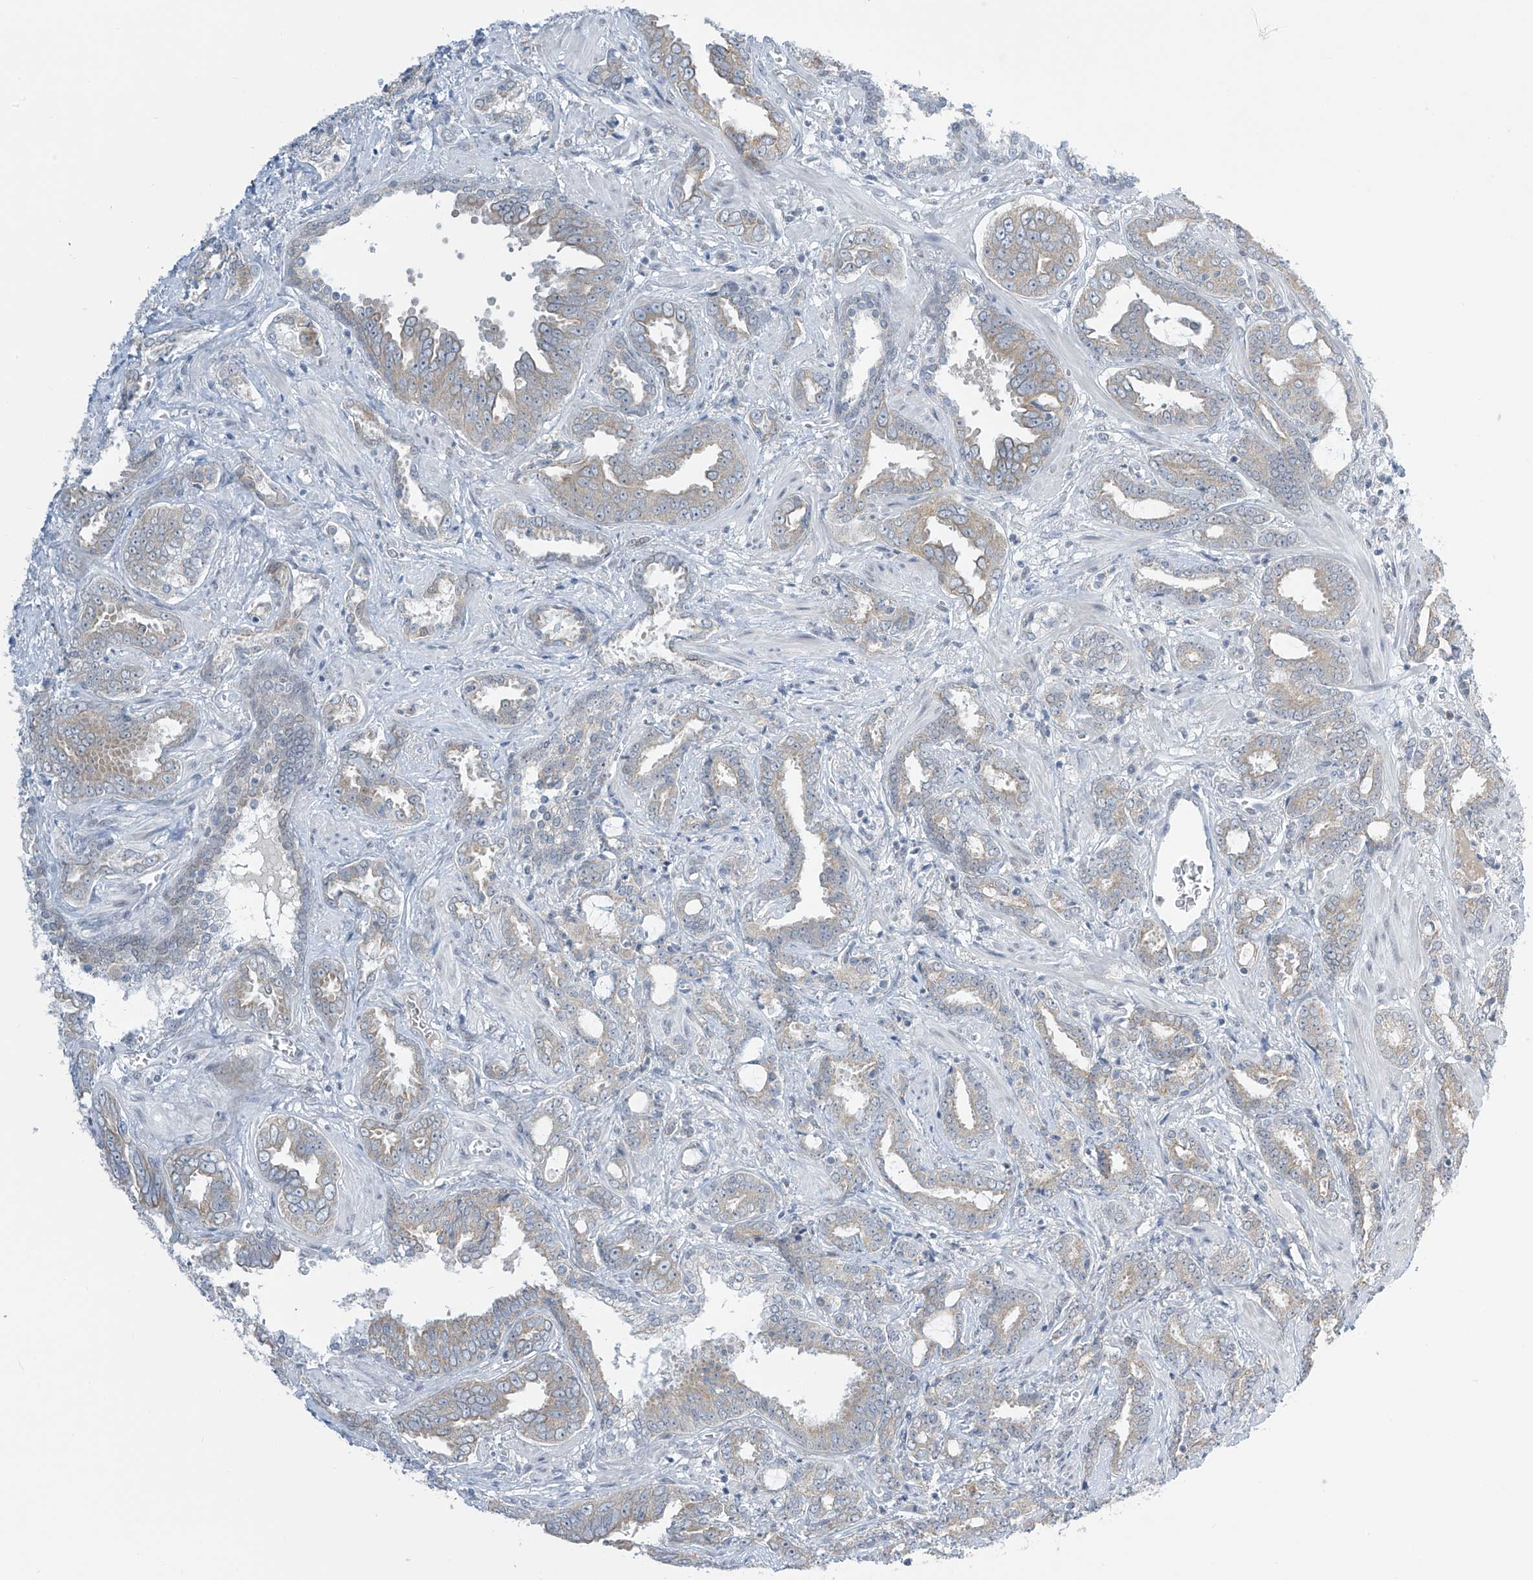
{"staining": {"intensity": "weak", "quantity": "25%-75%", "location": "cytoplasmic/membranous"}, "tissue": "prostate cancer", "cell_type": "Tumor cells", "image_type": "cancer", "snomed": [{"axis": "morphology", "description": "Adenocarcinoma, High grade"}, {"axis": "topography", "description": "Prostate and seminal vesicle, NOS"}], "caption": "Prostate cancer (adenocarcinoma (high-grade)) stained for a protein shows weak cytoplasmic/membranous positivity in tumor cells. Using DAB (3,3'-diaminobenzidine) (brown) and hematoxylin (blue) stains, captured at high magnification using brightfield microscopy.", "gene": "APLF", "patient": {"sex": "male", "age": 67}}